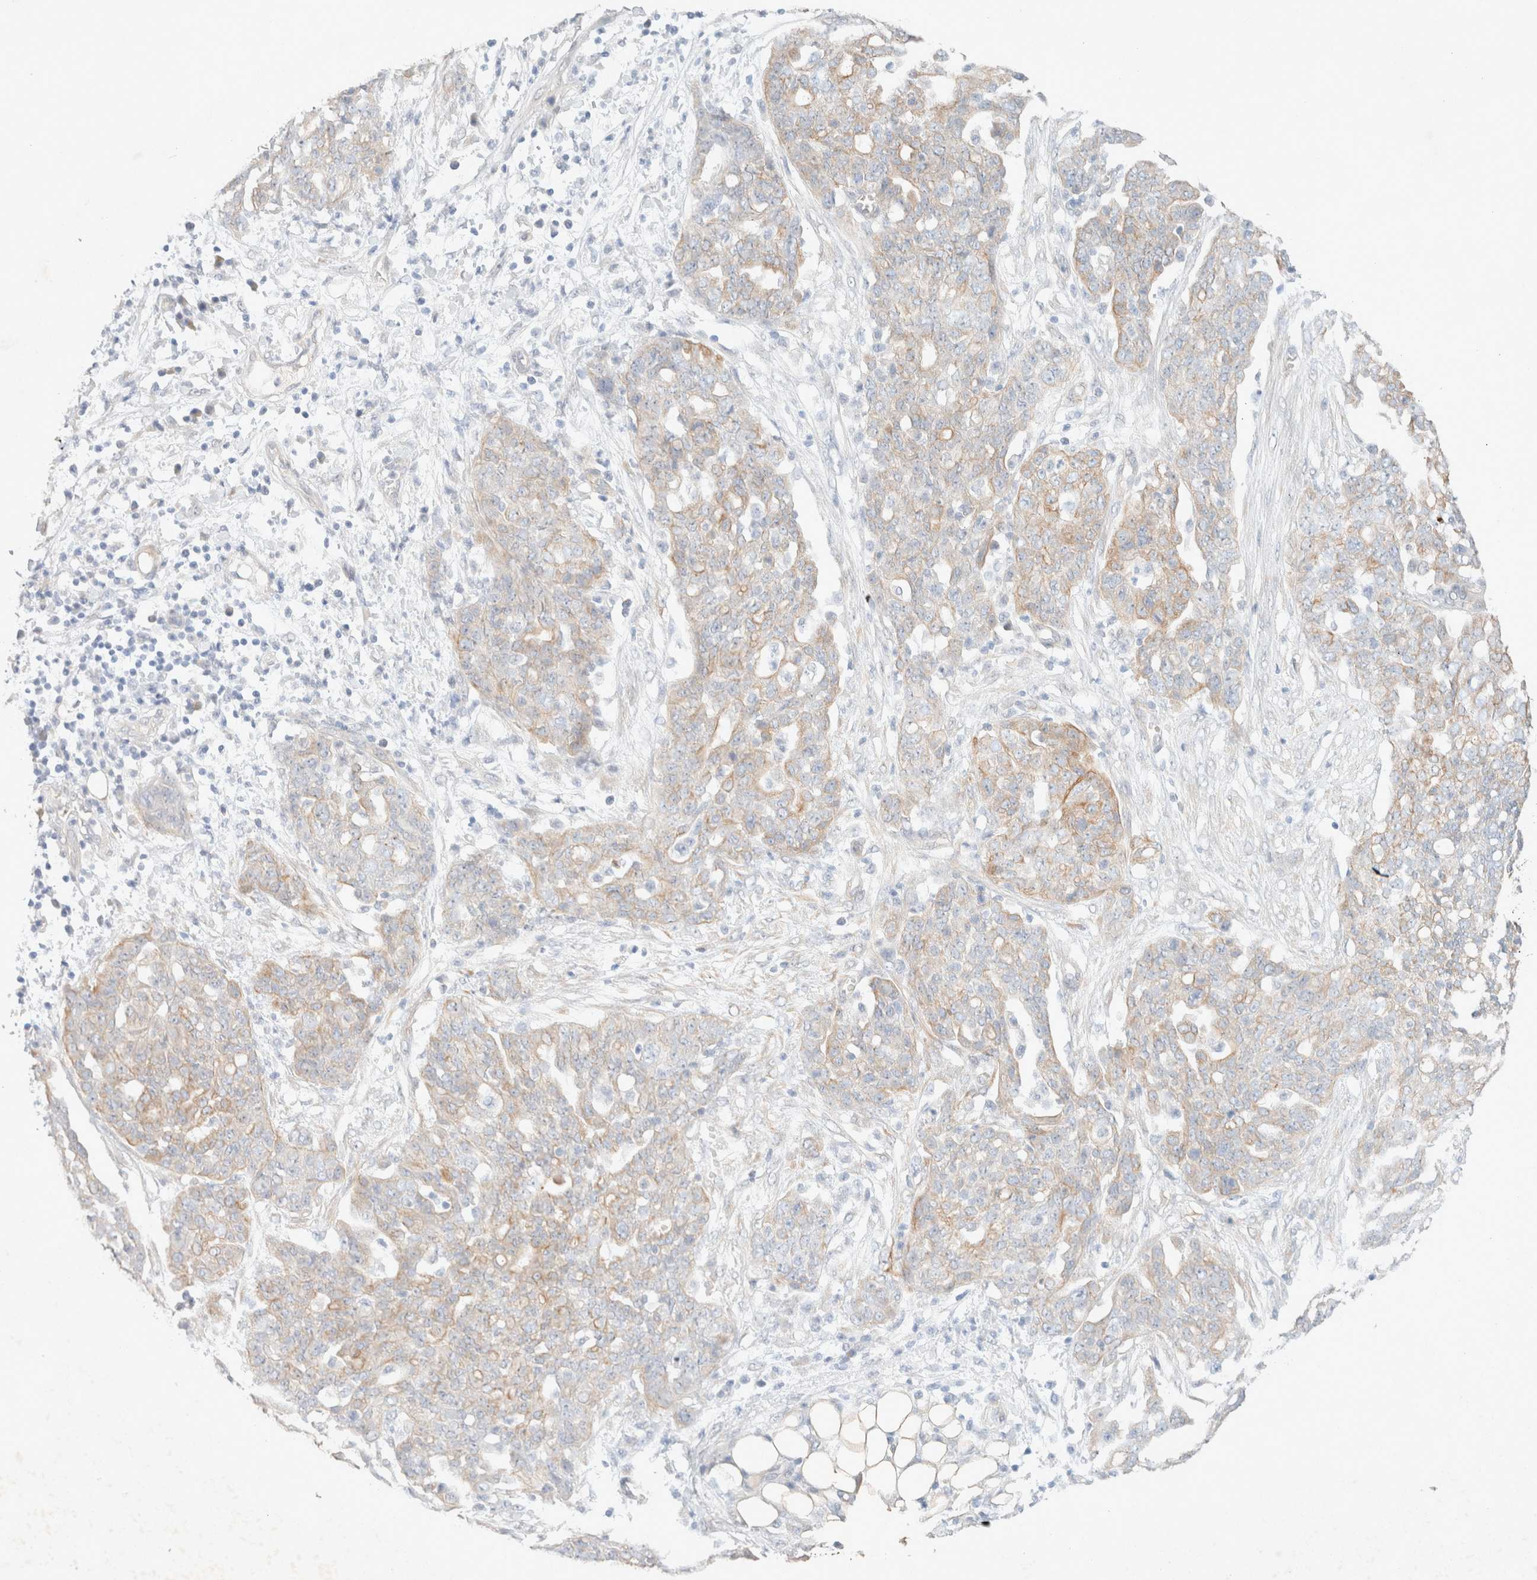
{"staining": {"intensity": "moderate", "quantity": ">75%", "location": "cytoplasmic/membranous"}, "tissue": "ovarian cancer", "cell_type": "Tumor cells", "image_type": "cancer", "snomed": [{"axis": "morphology", "description": "Cystadenocarcinoma, serous, NOS"}, {"axis": "topography", "description": "Soft tissue"}, {"axis": "topography", "description": "Ovary"}], "caption": "Brown immunohistochemical staining in ovarian cancer (serous cystadenocarcinoma) displays moderate cytoplasmic/membranous positivity in approximately >75% of tumor cells.", "gene": "CSNK1E", "patient": {"sex": "female", "age": 57}}